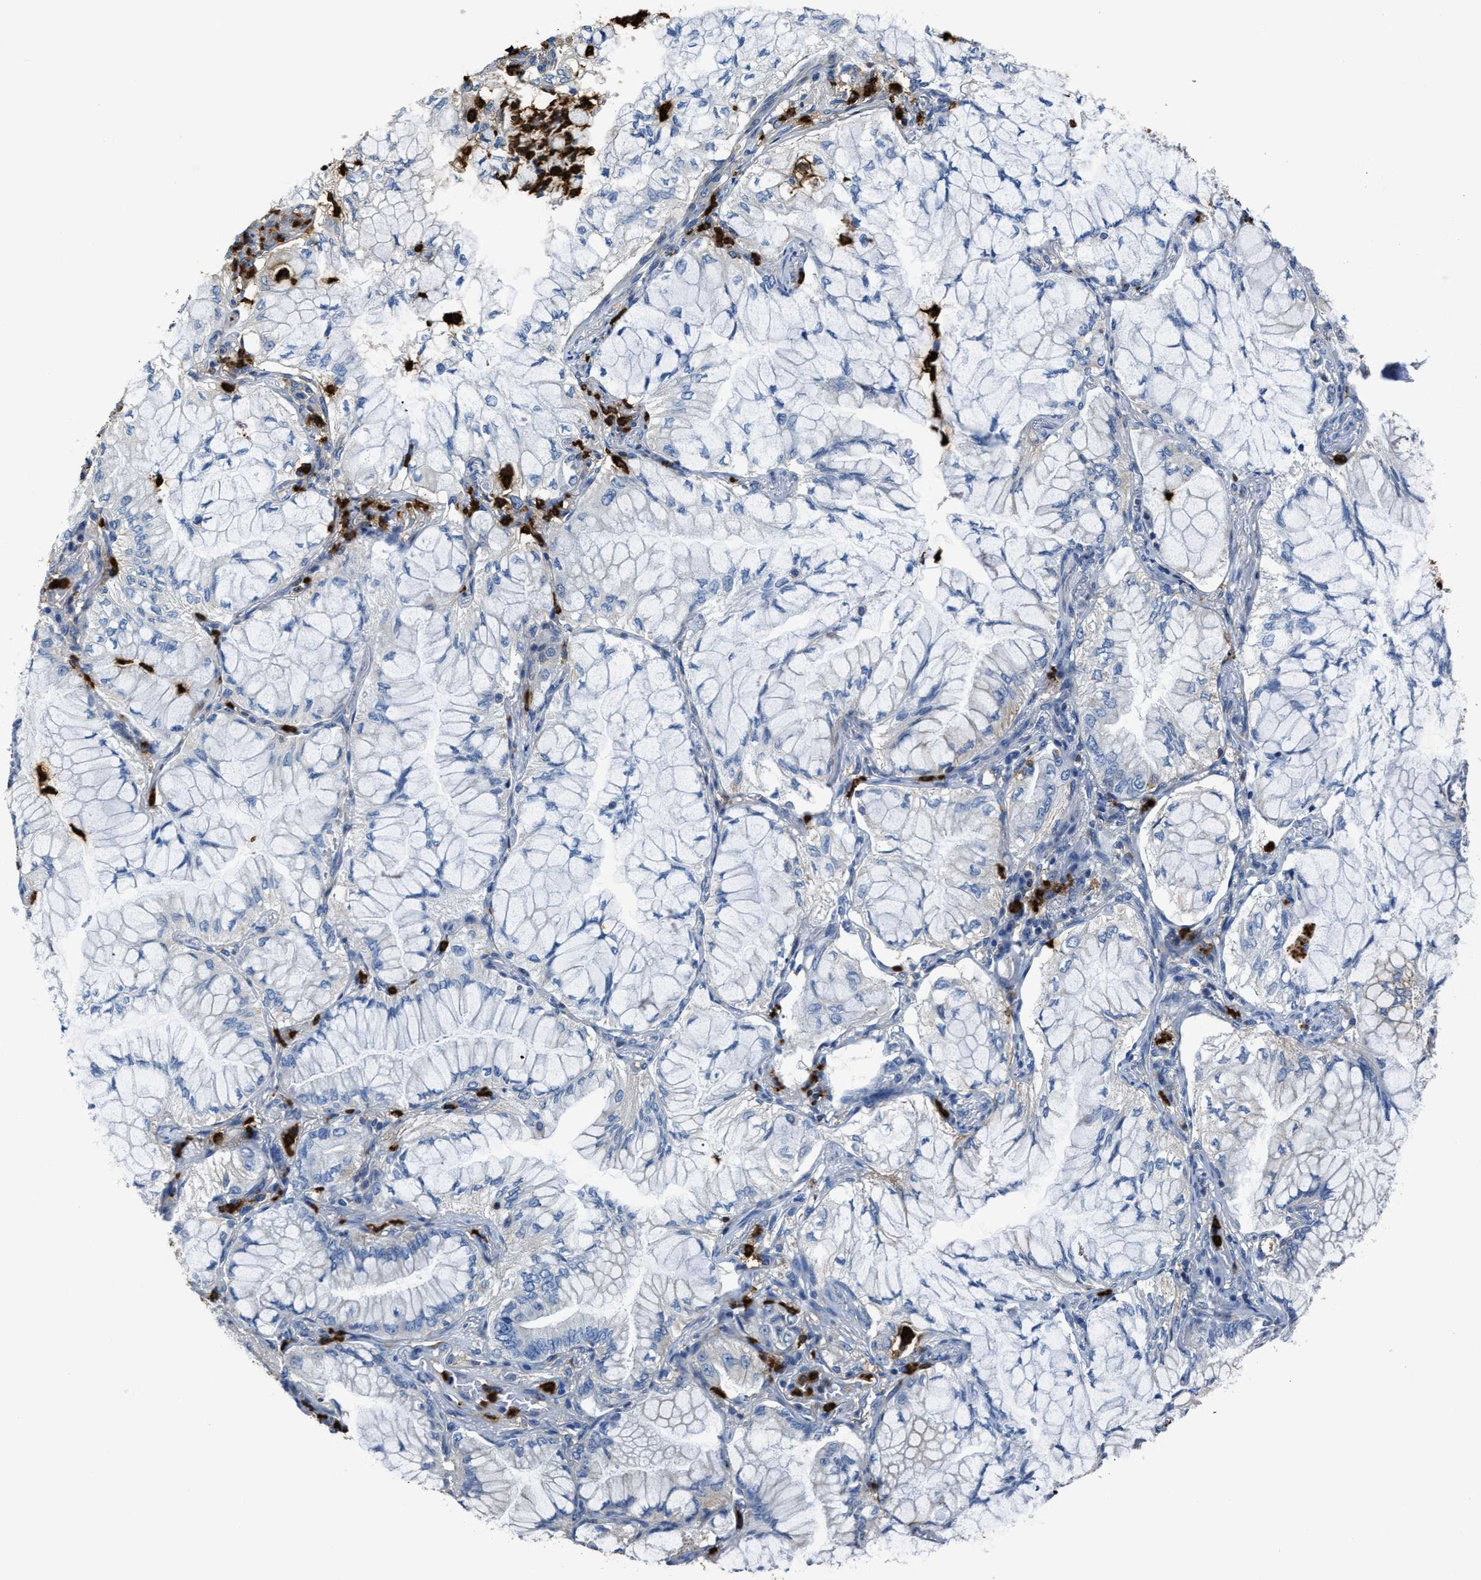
{"staining": {"intensity": "moderate", "quantity": "<25%", "location": "cytoplasmic/membranous"}, "tissue": "lung cancer", "cell_type": "Tumor cells", "image_type": "cancer", "snomed": [{"axis": "morphology", "description": "Adenocarcinoma, NOS"}, {"axis": "topography", "description": "Lung"}], "caption": "Immunohistochemical staining of lung cancer shows low levels of moderate cytoplasmic/membranous protein expression in approximately <25% of tumor cells.", "gene": "TRAF6", "patient": {"sex": "female", "age": 70}}